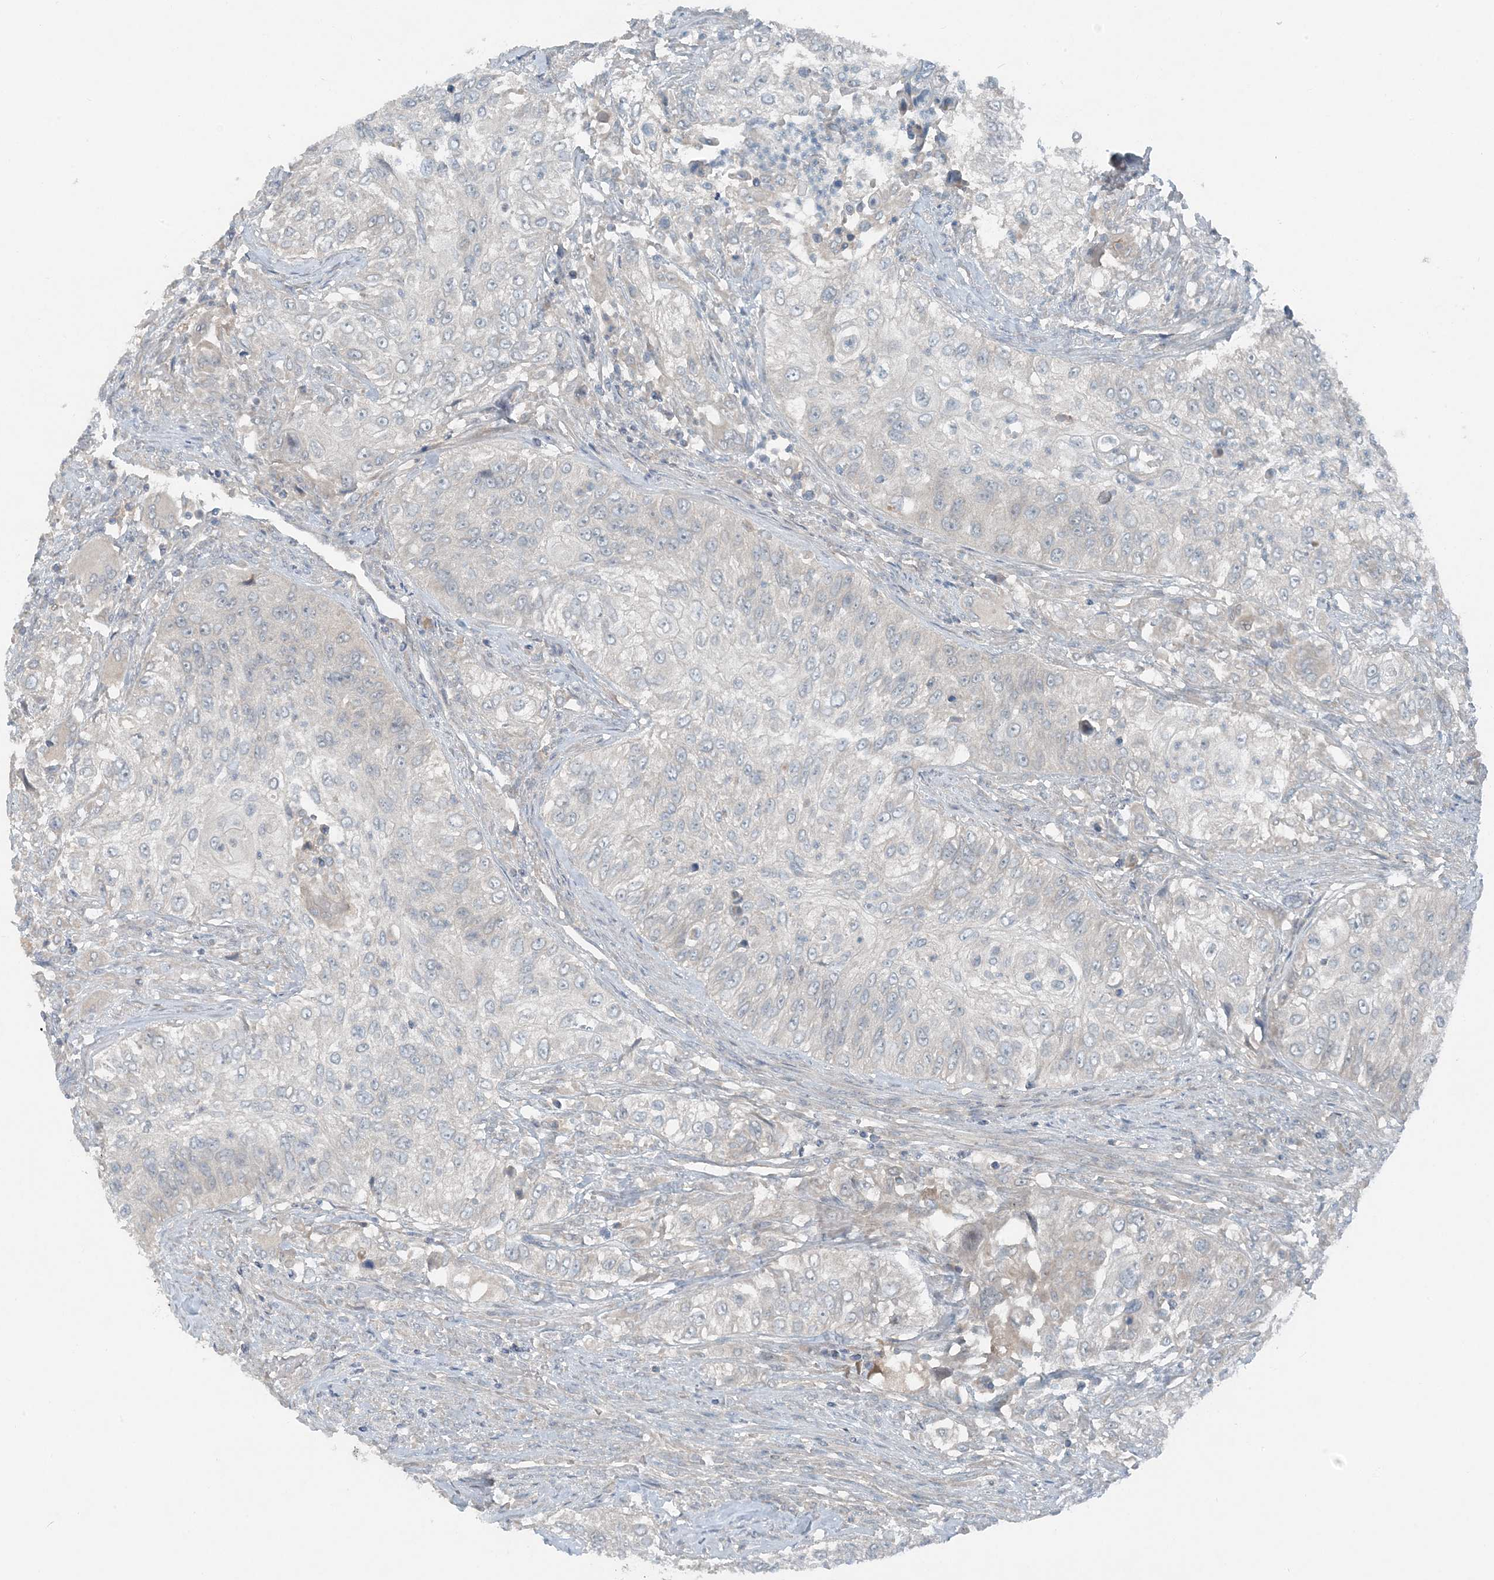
{"staining": {"intensity": "negative", "quantity": "none", "location": "none"}, "tissue": "urothelial cancer", "cell_type": "Tumor cells", "image_type": "cancer", "snomed": [{"axis": "morphology", "description": "Urothelial carcinoma, High grade"}, {"axis": "topography", "description": "Urinary bladder"}], "caption": "The photomicrograph exhibits no significant staining in tumor cells of urothelial carcinoma (high-grade).", "gene": "MITD1", "patient": {"sex": "female", "age": 60}}